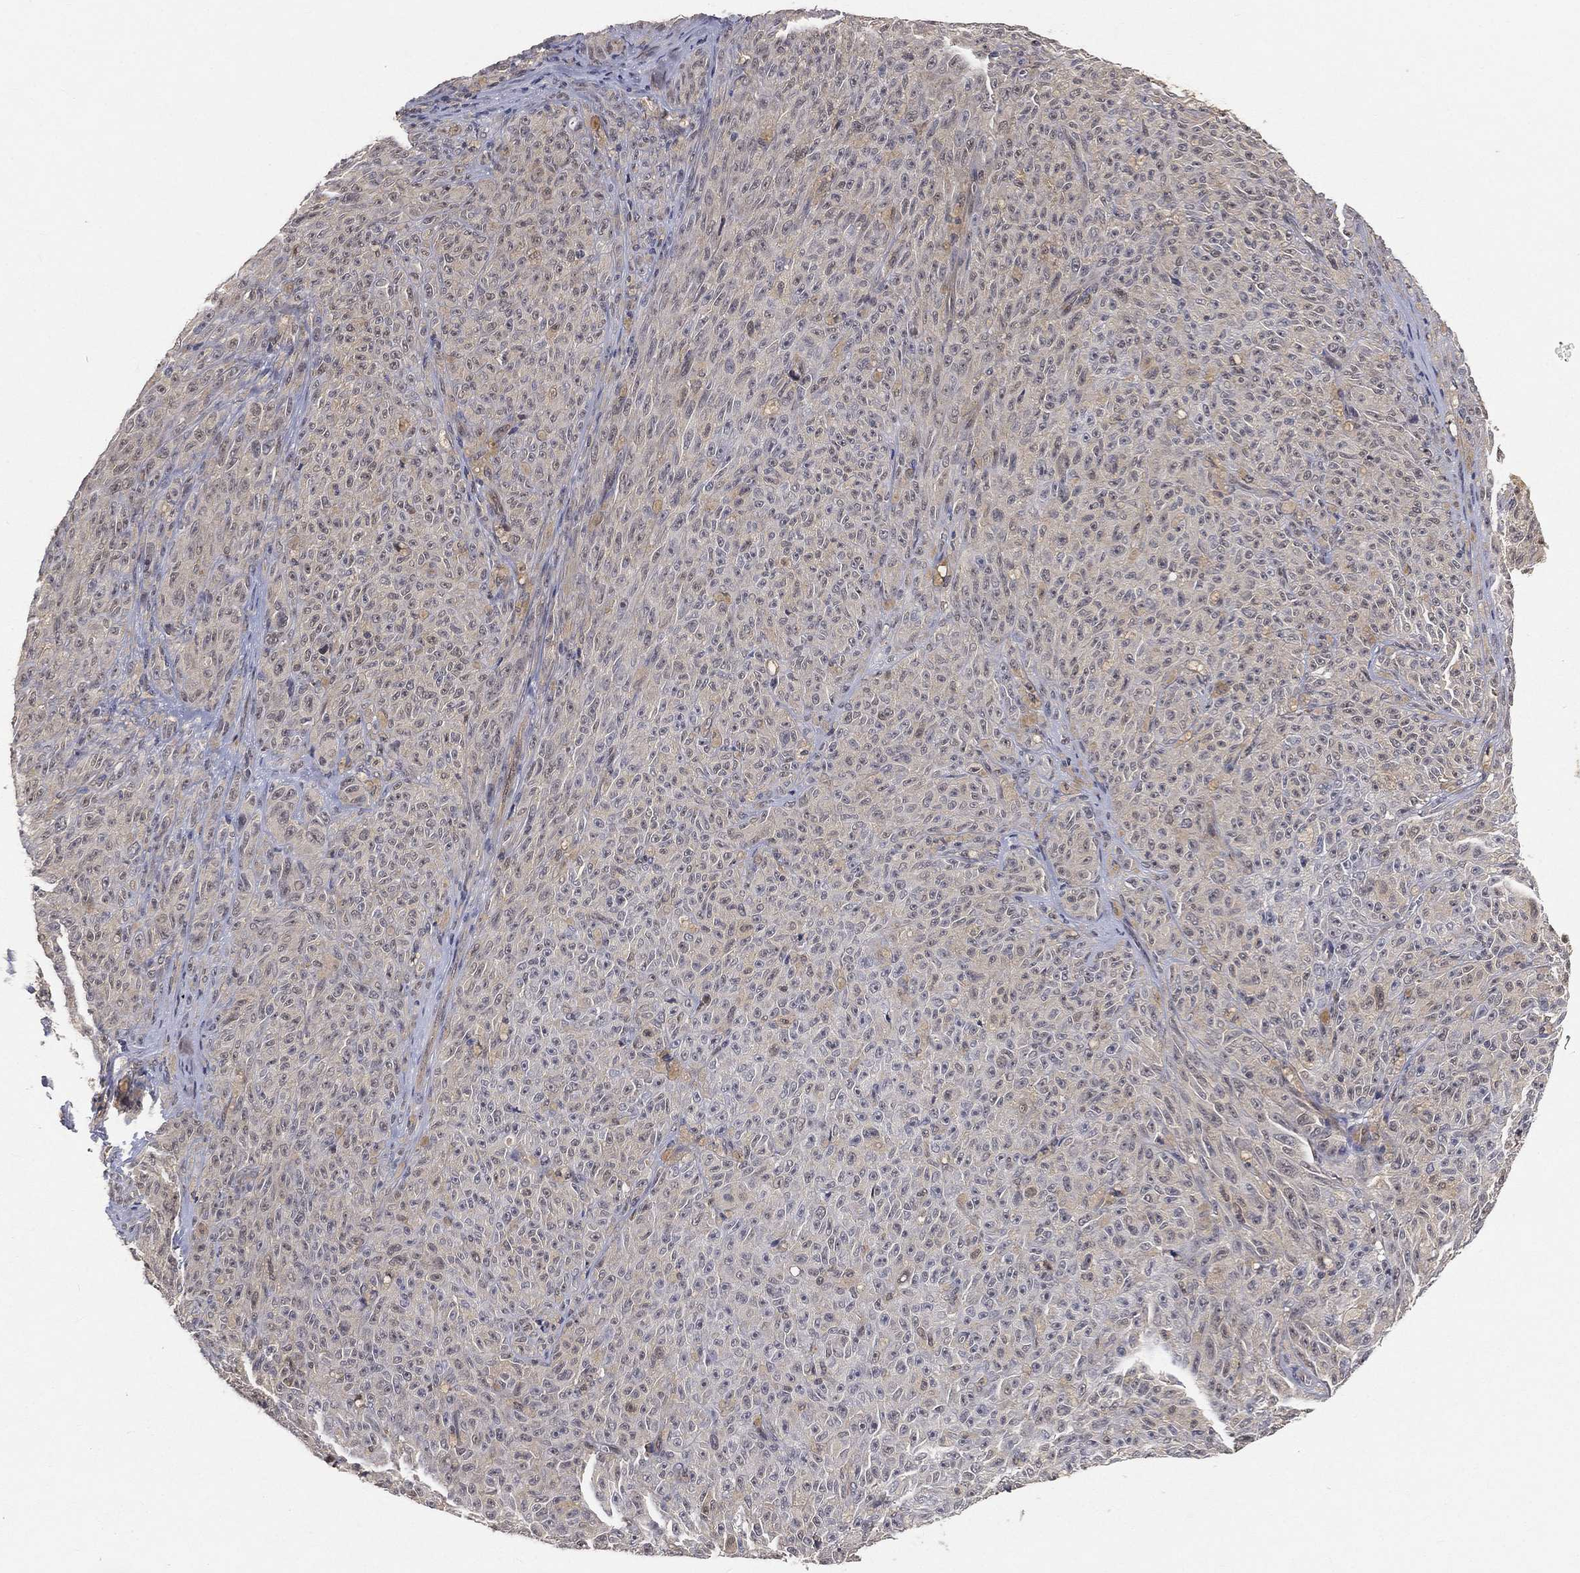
{"staining": {"intensity": "negative", "quantity": "none", "location": "none"}, "tissue": "melanoma", "cell_type": "Tumor cells", "image_type": "cancer", "snomed": [{"axis": "morphology", "description": "Malignant melanoma, NOS"}, {"axis": "topography", "description": "Skin"}], "caption": "The IHC micrograph has no significant staining in tumor cells of melanoma tissue.", "gene": "MAPK1", "patient": {"sex": "female", "age": 82}}